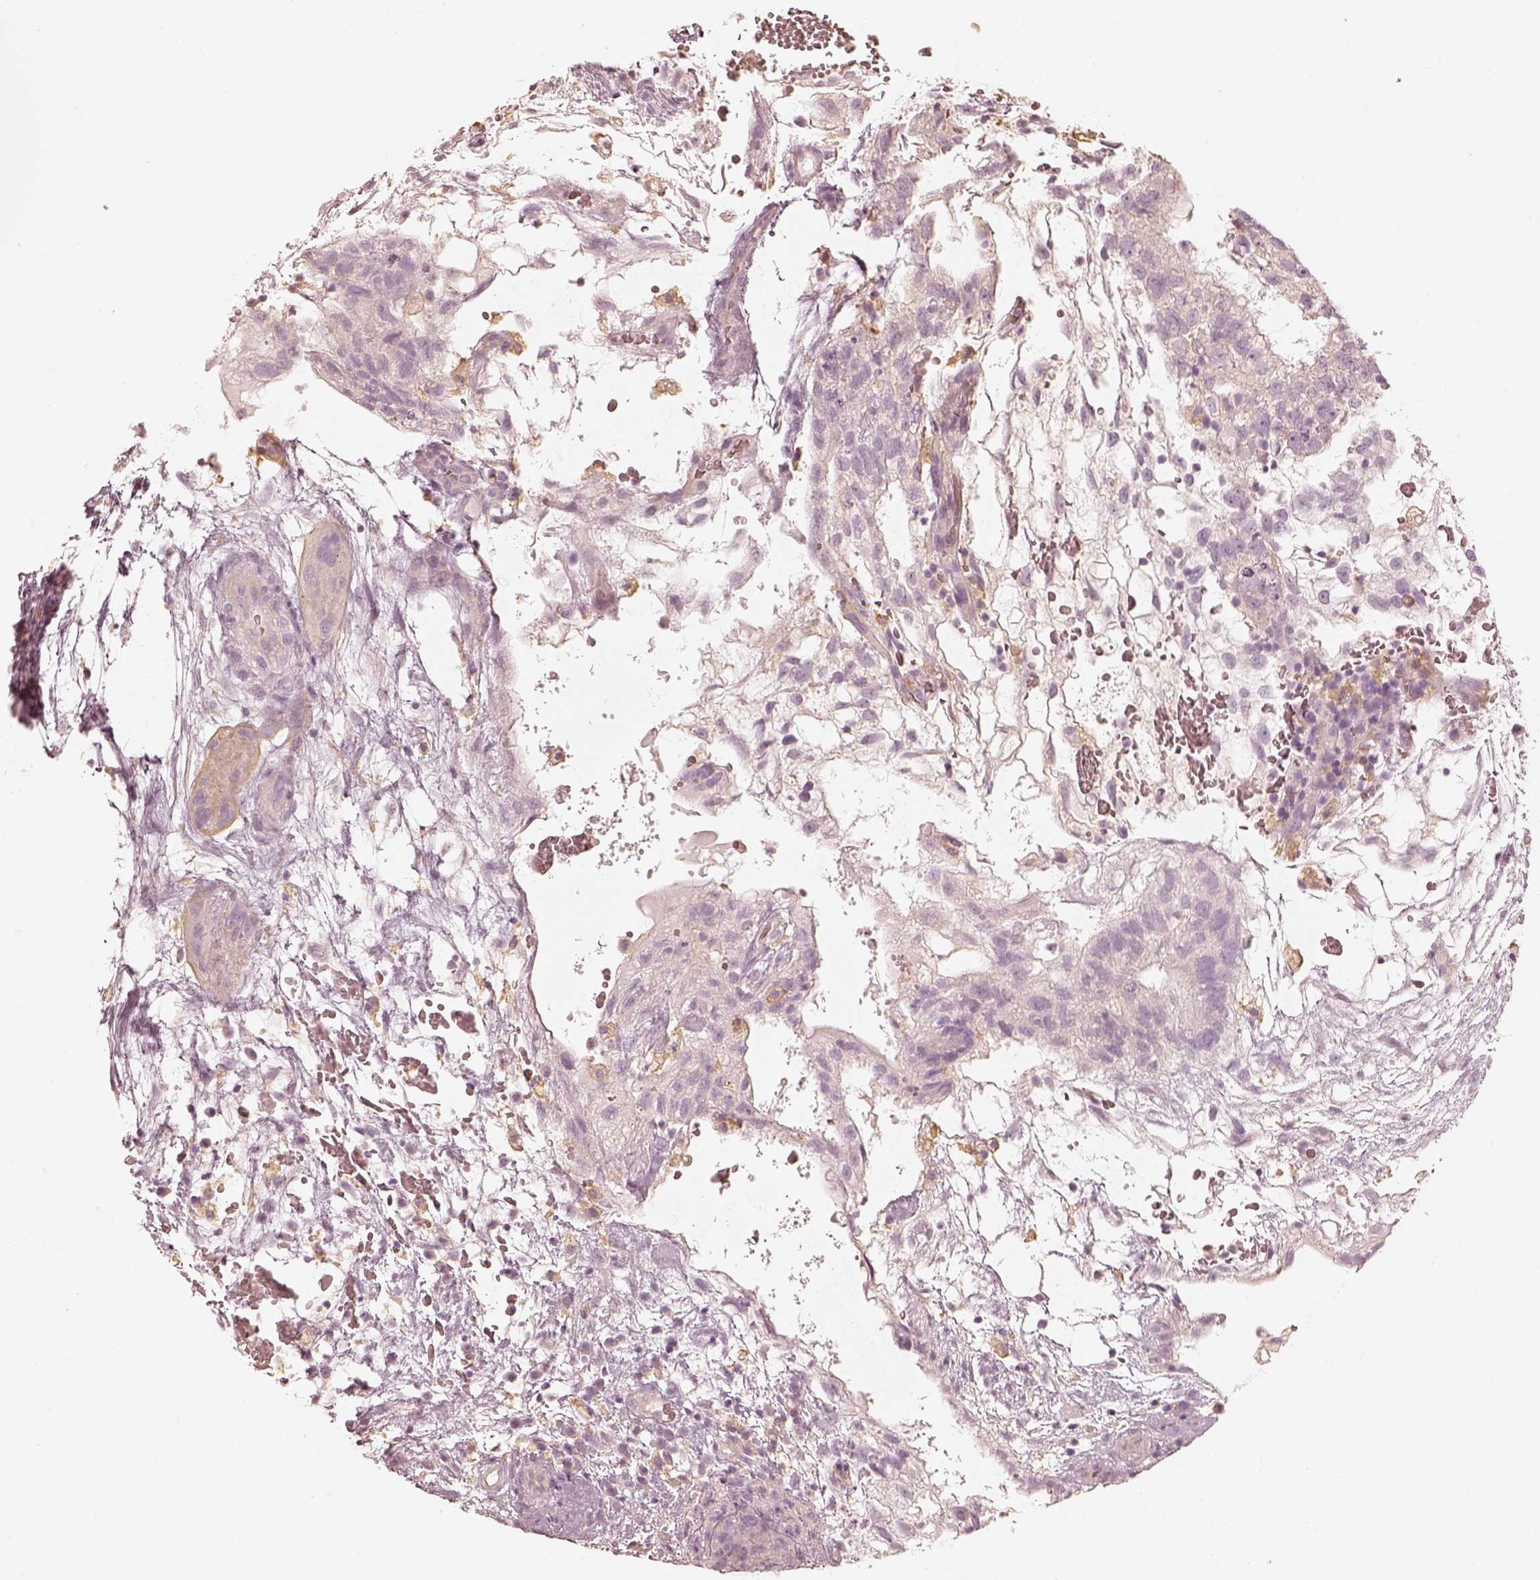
{"staining": {"intensity": "negative", "quantity": "none", "location": "none"}, "tissue": "testis cancer", "cell_type": "Tumor cells", "image_type": "cancer", "snomed": [{"axis": "morphology", "description": "Normal tissue, NOS"}, {"axis": "morphology", "description": "Carcinoma, Embryonal, NOS"}, {"axis": "topography", "description": "Testis"}], "caption": "This is an immunohistochemistry image of human embryonal carcinoma (testis). There is no positivity in tumor cells.", "gene": "FMNL2", "patient": {"sex": "male", "age": 32}}